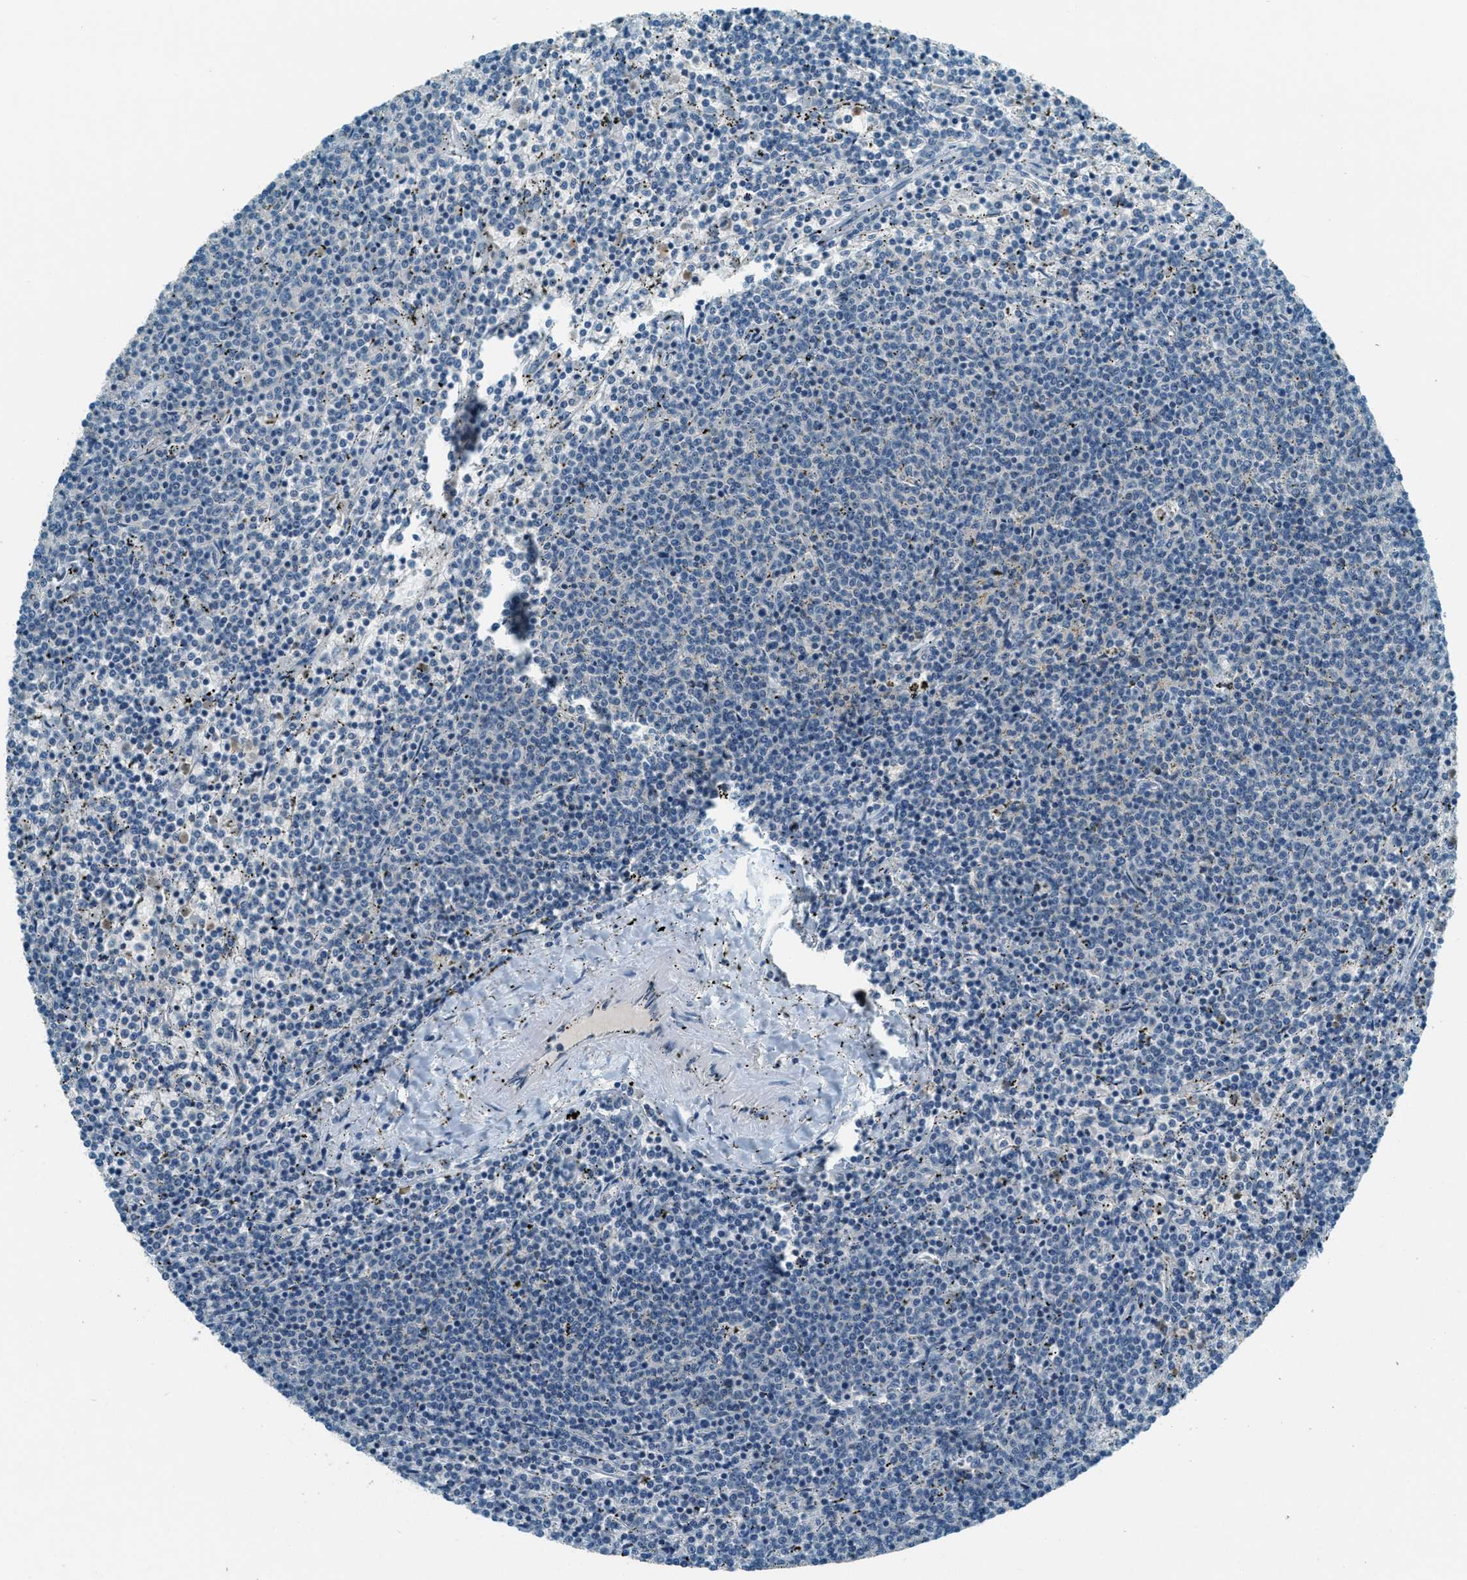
{"staining": {"intensity": "negative", "quantity": "none", "location": "none"}, "tissue": "lymphoma", "cell_type": "Tumor cells", "image_type": "cancer", "snomed": [{"axis": "morphology", "description": "Malignant lymphoma, non-Hodgkin's type, Low grade"}, {"axis": "topography", "description": "Spleen"}], "caption": "Immunohistochemistry photomicrograph of neoplastic tissue: malignant lymphoma, non-Hodgkin's type (low-grade) stained with DAB exhibits no significant protein positivity in tumor cells.", "gene": "MSLN", "patient": {"sex": "female", "age": 50}}